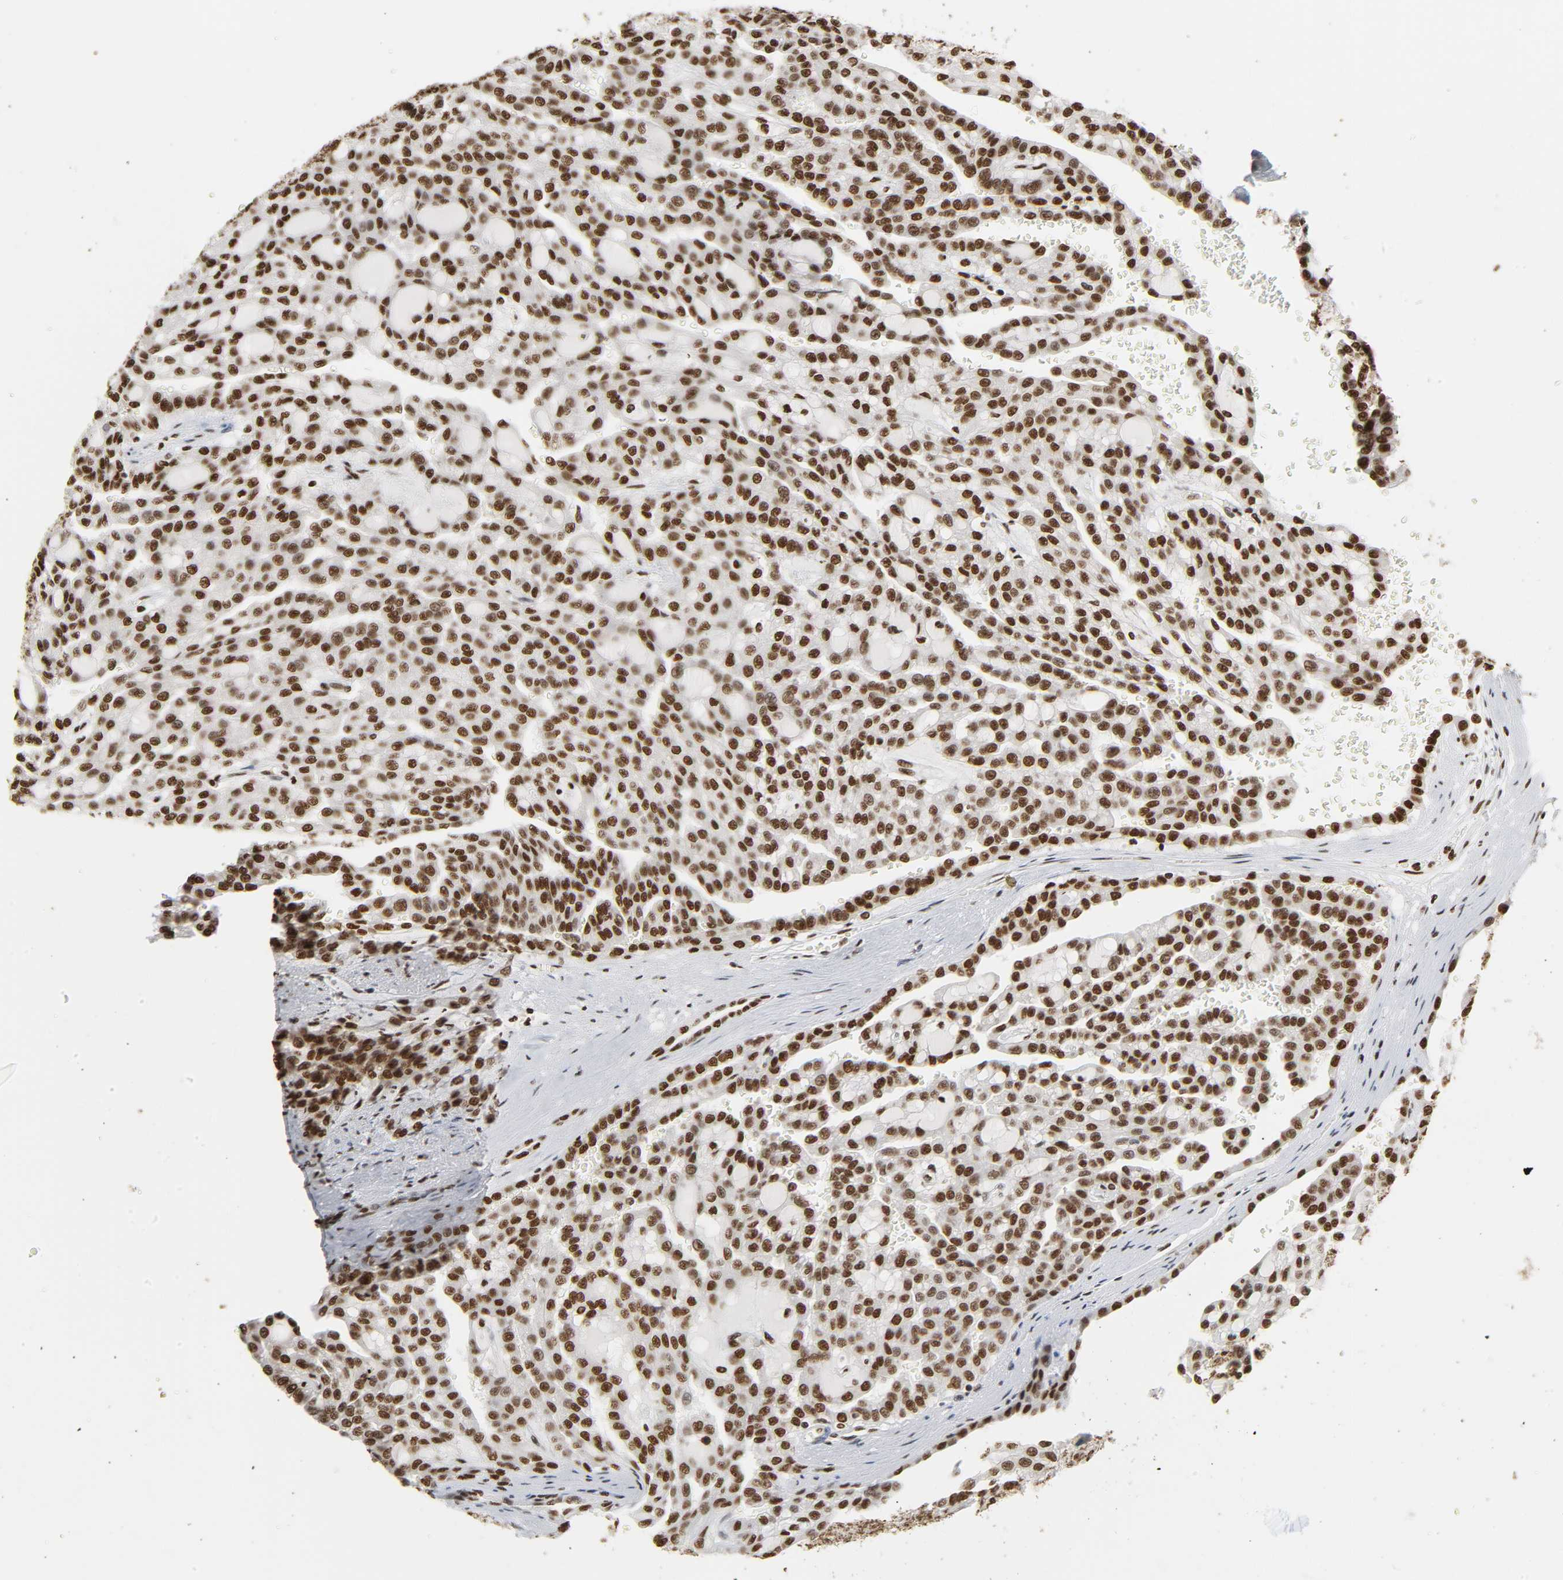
{"staining": {"intensity": "strong", "quantity": ">75%", "location": "nuclear"}, "tissue": "renal cancer", "cell_type": "Tumor cells", "image_type": "cancer", "snomed": [{"axis": "morphology", "description": "Adenocarcinoma, NOS"}, {"axis": "topography", "description": "Kidney"}], "caption": "DAB immunohistochemical staining of renal cancer (adenocarcinoma) exhibits strong nuclear protein expression in approximately >75% of tumor cells.", "gene": "HNRNPC", "patient": {"sex": "male", "age": 63}}